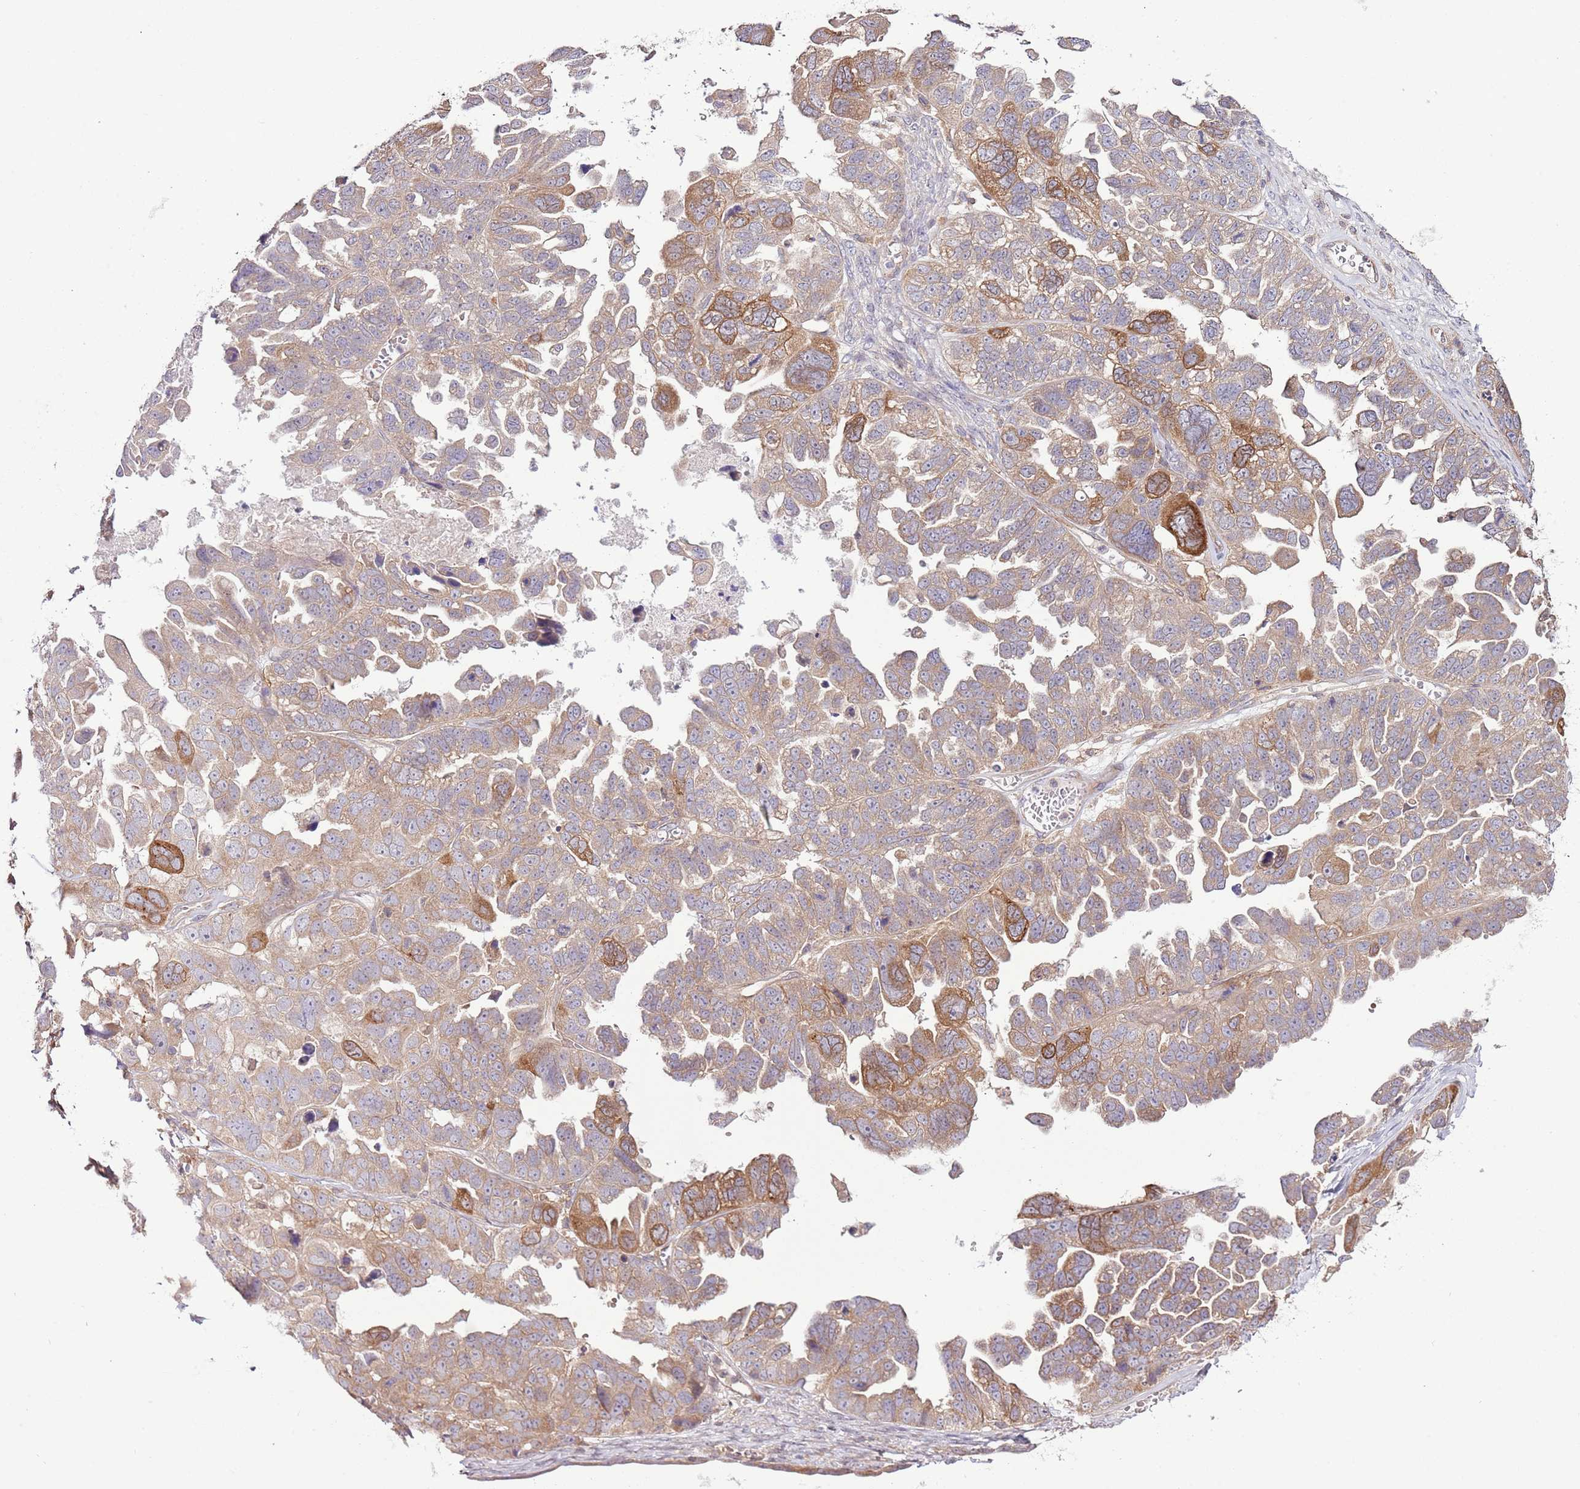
{"staining": {"intensity": "moderate", "quantity": ">75%", "location": "cytoplasmic/membranous"}, "tissue": "ovarian cancer", "cell_type": "Tumor cells", "image_type": "cancer", "snomed": [{"axis": "morphology", "description": "Cystadenocarcinoma, serous, NOS"}, {"axis": "topography", "description": "Ovary"}], "caption": "Serous cystadenocarcinoma (ovarian) stained with a brown dye reveals moderate cytoplasmic/membranous positive staining in approximately >75% of tumor cells.", "gene": "LPIN2", "patient": {"sex": "female", "age": 79}}